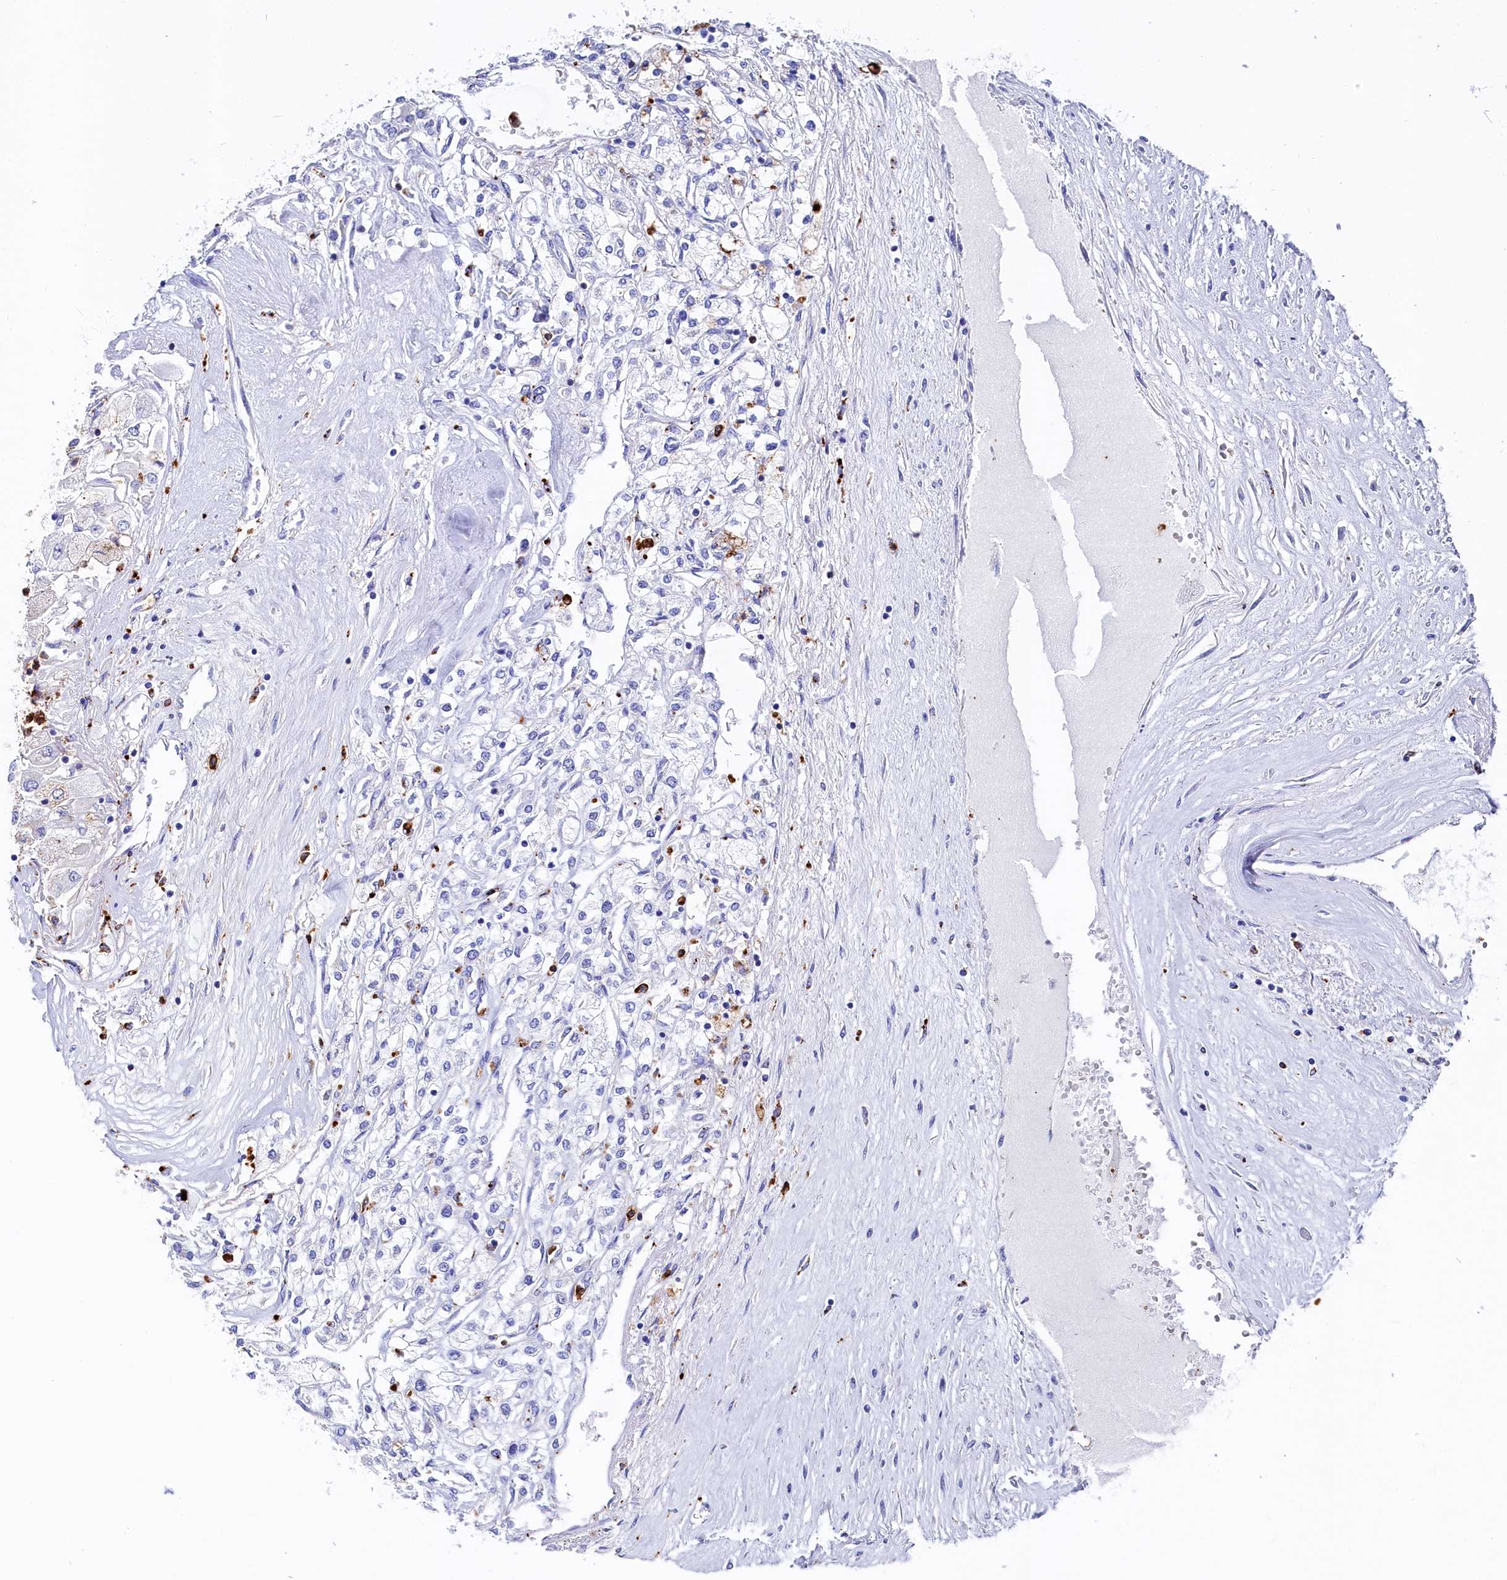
{"staining": {"intensity": "negative", "quantity": "none", "location": "none"}, "tissue": "renal cancer", "cell_type": "Tumor cells", "image_type": "cancer", "snomed": [{"axis": "morphology", "description": "Adenocarcinoma, NOS"}, {"axis": "topography", "description": "Kidney"}], "caption": "Photomicrograph shows no significant protein positivity in tumor cells of renal cancer.", "gene": "PLAC8", "patient": {"sex": "male", "age": 80}}